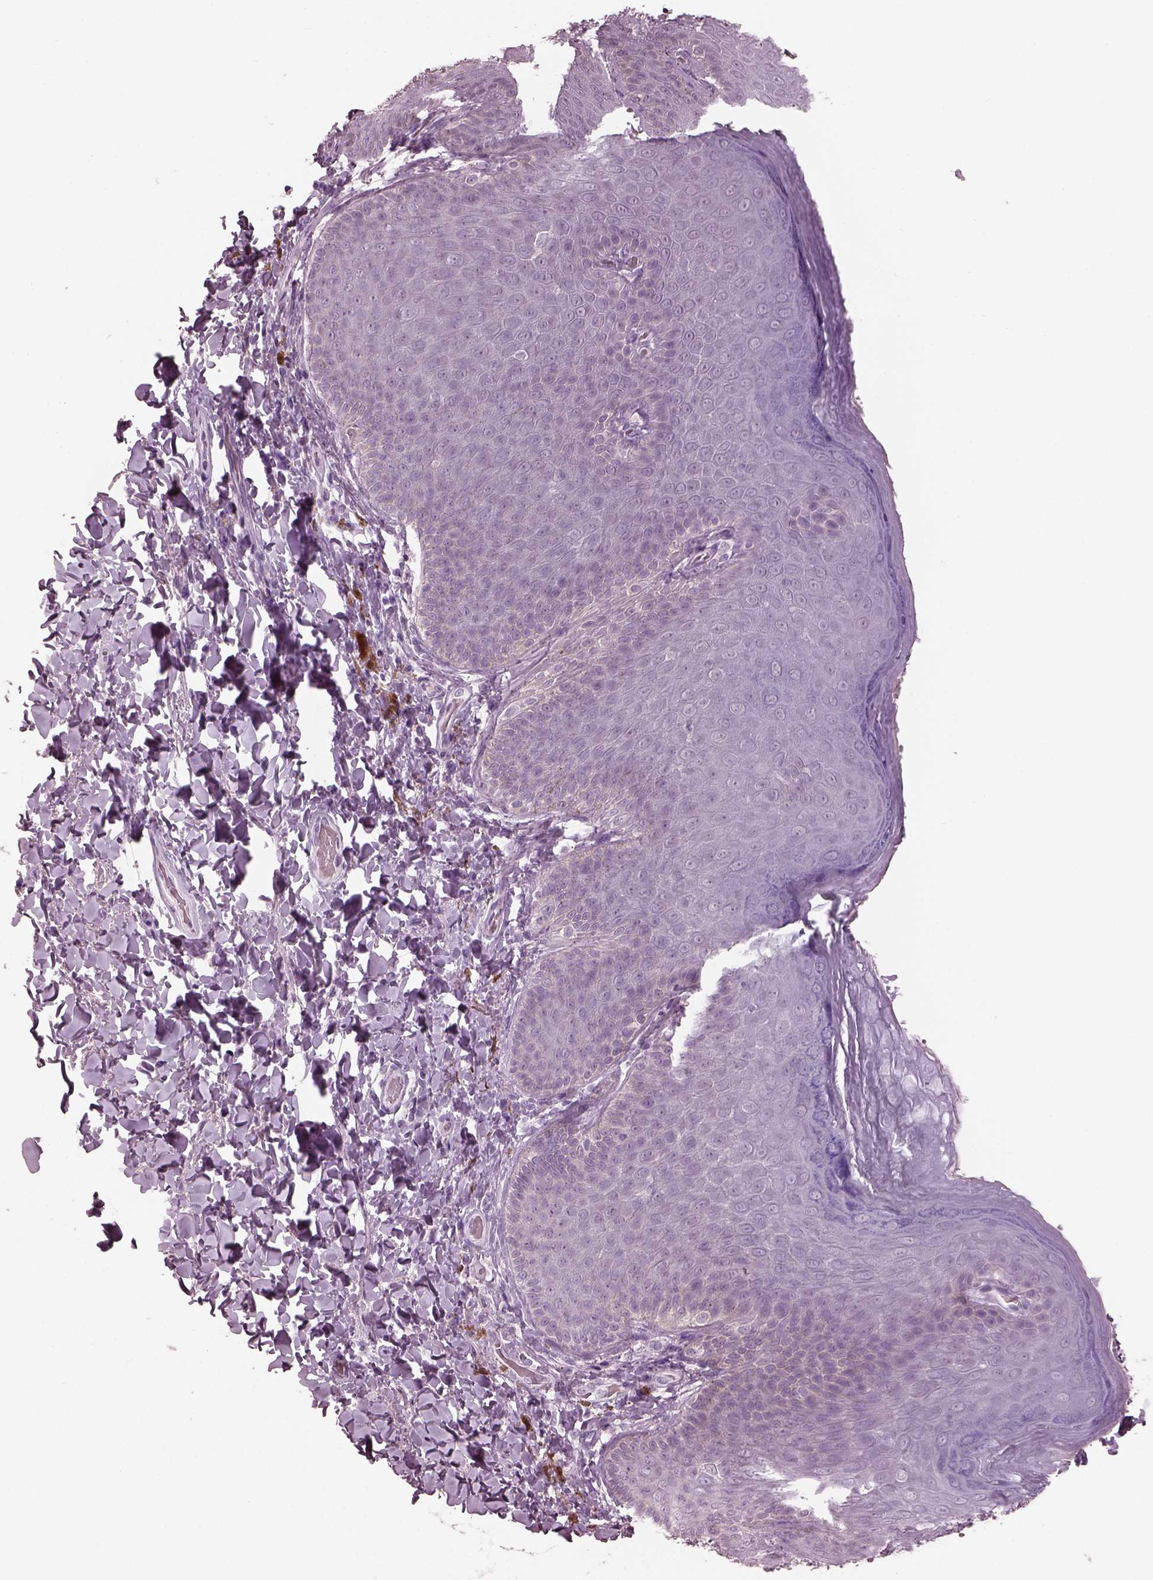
{"staining": {"intensity": "negative", "quantity": "none", "location": "none"}, "tissue": "skin", "cell_type": "Epidermal cells", "image_type": "normal", "snomed": [{"axis": "morphology", "description": "Normal tissue, NOS"}, {"axis": "topography", "description": "Anal"}], "caption": "This is an IHC photomicrograph of benign skin. There is no expression in epidermal cells.", "gene": "PACRG", "patient": {"sex": "male", "age": 53}}